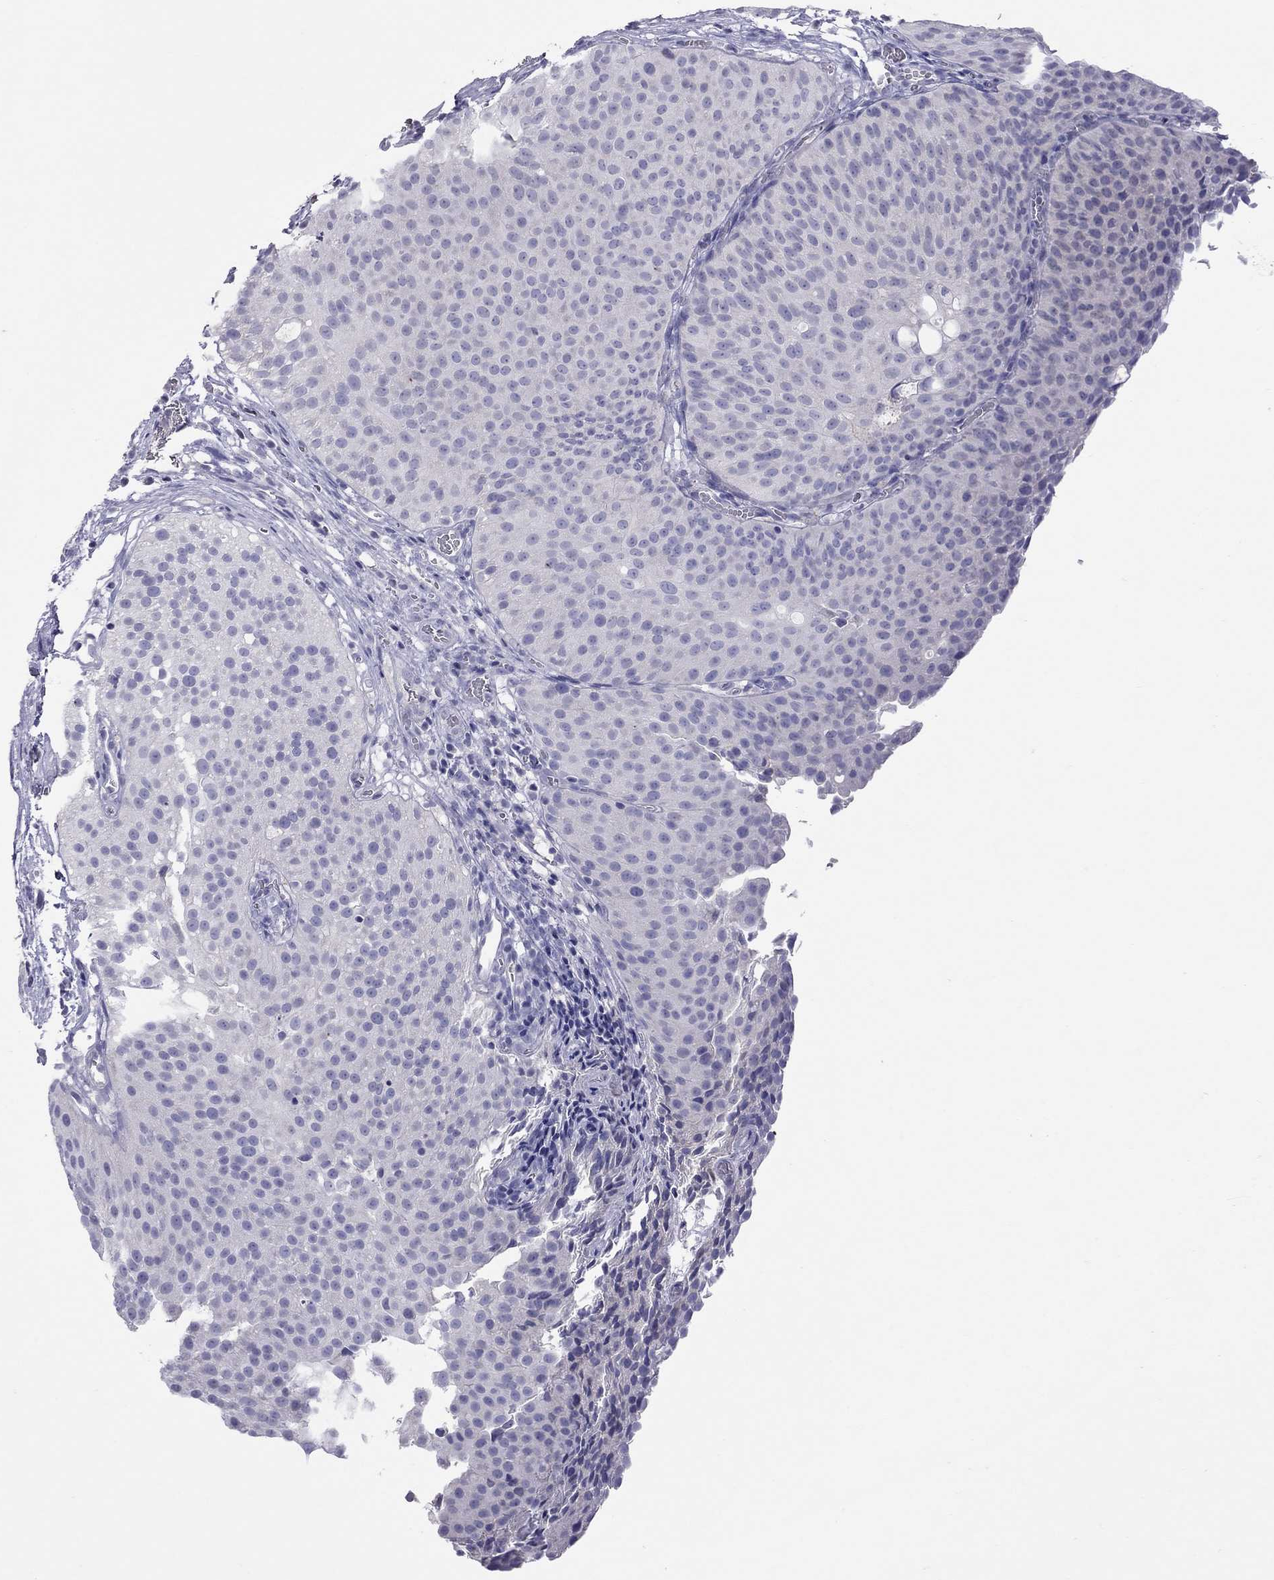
{"staining": {"intensity": "negative", "quantity": "none", "location": "none"}, "tissue": "urothelial cancer", "cell_type": "Tumor cells", "image_type": "cancer", "snomed": [{"axis": "morphology", "description": "Urothelial carcinoma, Low grade"}, {"axis": "topography", "description": "Urinary bladder"}], "caption": "This is an IHC micrograph of urothelial cancer. There is no expression in tumor cells.", "gene": "MUC16", "patient": {"sex": "male", "age": 80}}